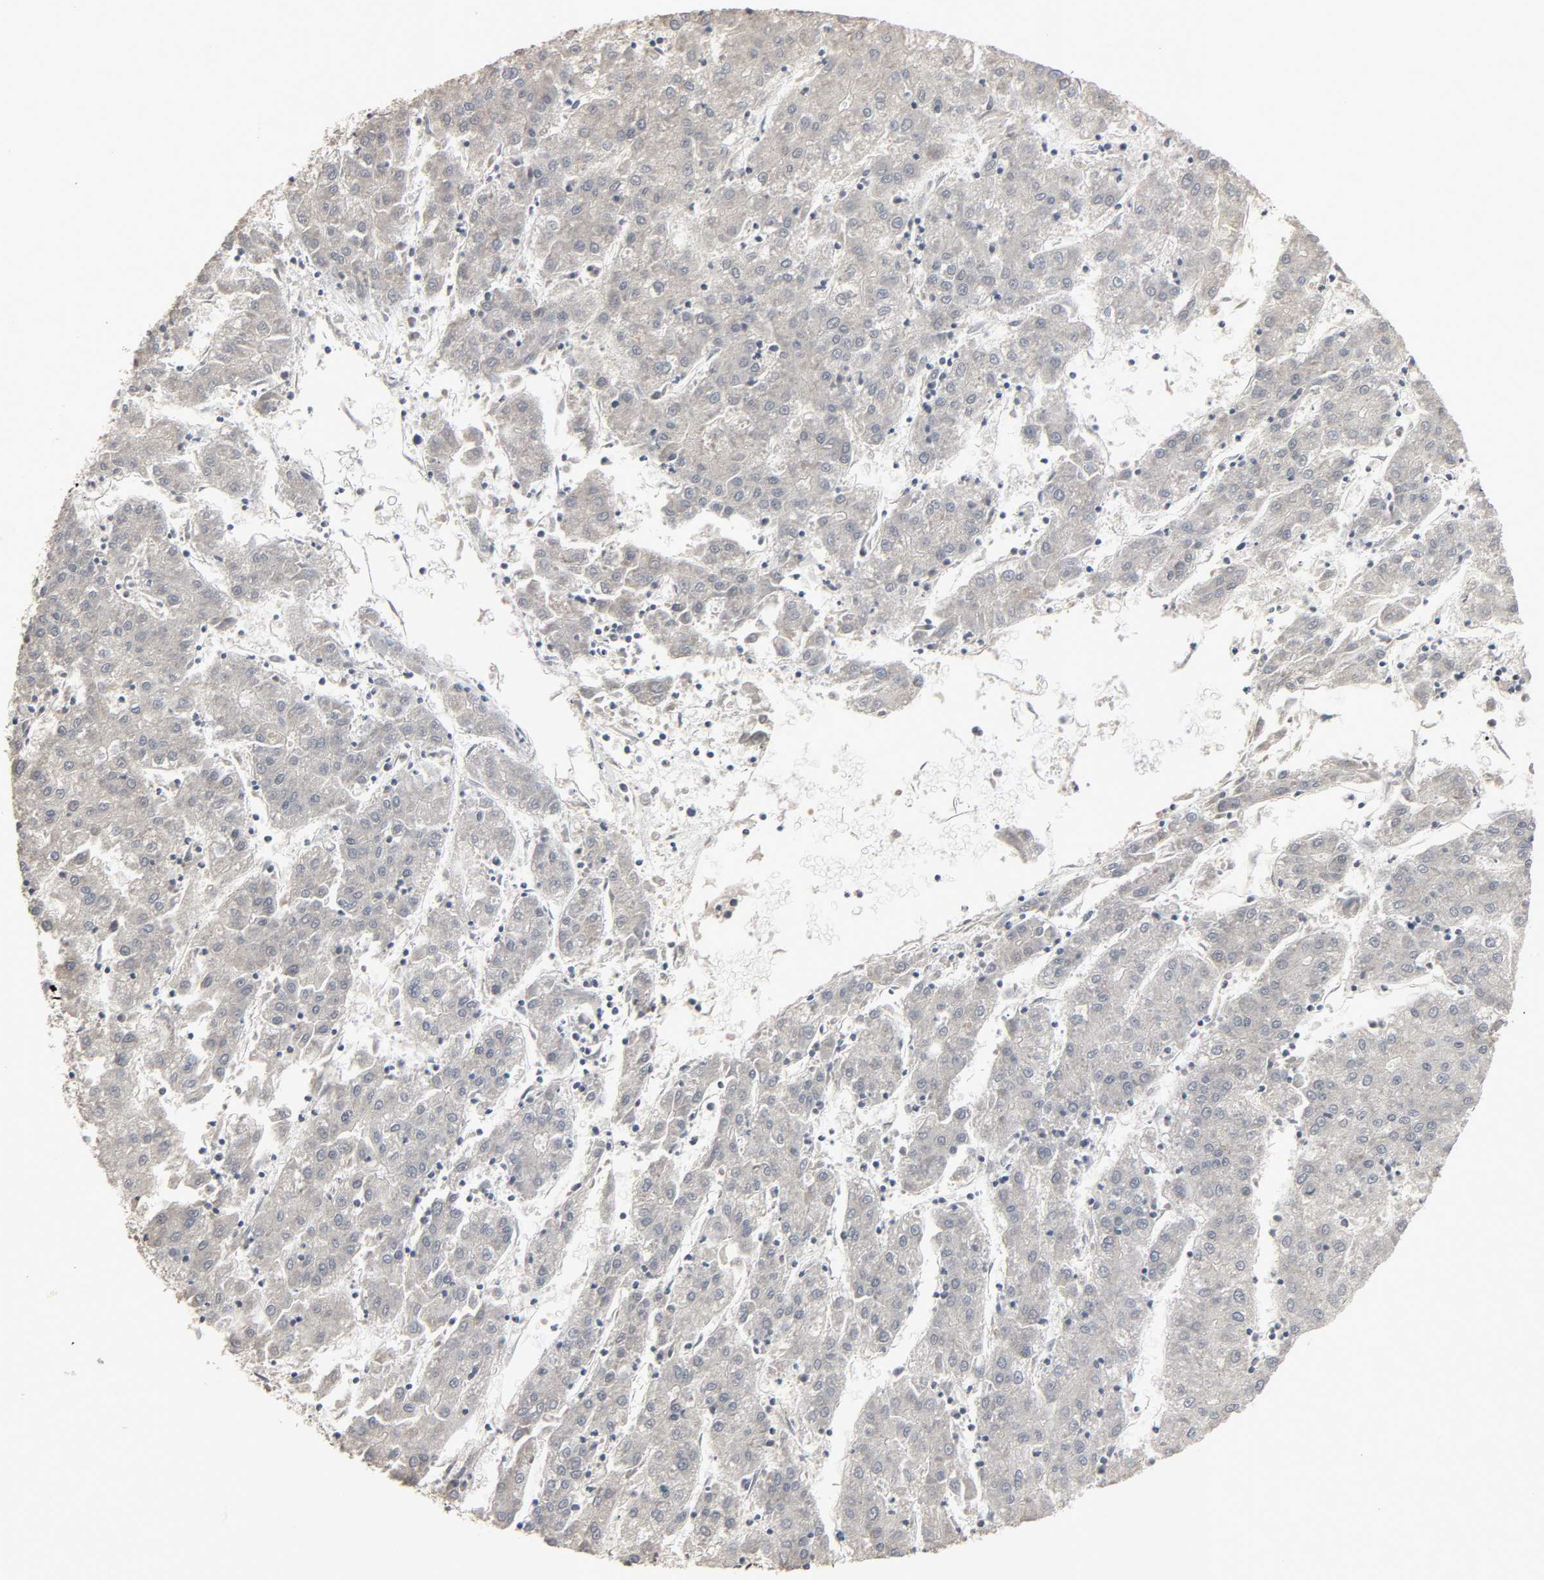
{"staining": {"intensity": "negative", "quantity": "none", "location": "none"}, "tissue": "liver cancer", "cell_type": "Tumor cells", "image_type": "cancer", "snomed": [{"axis": "morphology", "description": "Carcinoma, Hepatocellular, NOS"}, {"axis": "topography", "description": "Liver"}], "caption": "The micrograph exhibits no staining of tumor cells in hepatocellular carcinoma (liver).", "gene": "ZNF222", "patient": {"sex": "male", "age": 72}}